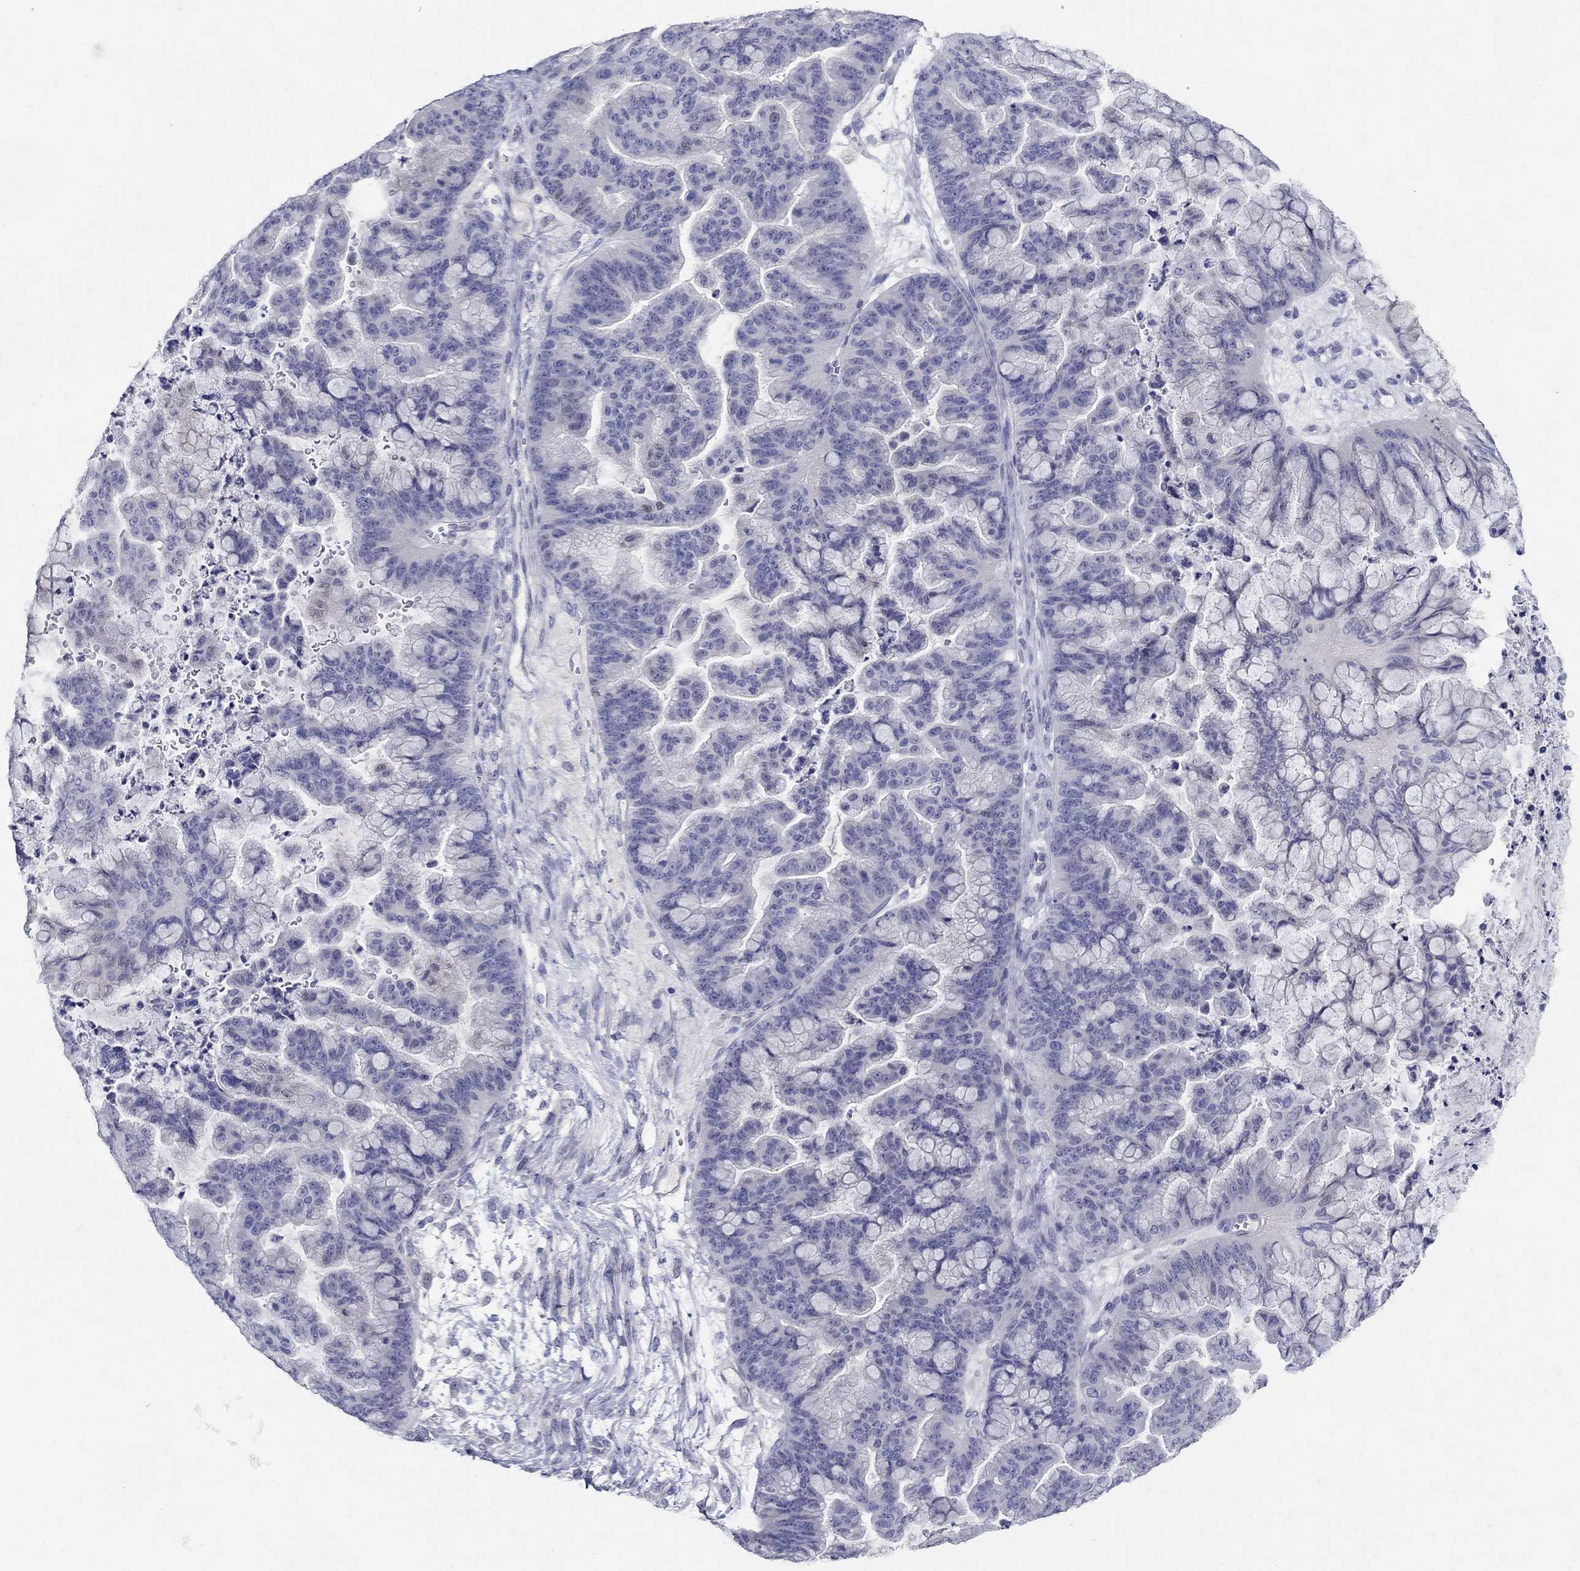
{"staining": {"intensity": "negative", "quantity": "none", "location": "none"}, "tissue": "ovarian cancer", "cell_type": "Tumor cells", "image_type": "cancer", "snomed": [{"axis": "morphology", "description": "Cystadenocarcinoma, mucinous, NOS"}, {"axis": "topography", "description": "Ovary"}], "caption": "Mucinous cystadenocarcinoma (ovarian) stained for a protein using immunohistochemistry reveals no staining tumor cells.", "gene": "SOX2", "patient": {"sex": "female", "age": 67}}